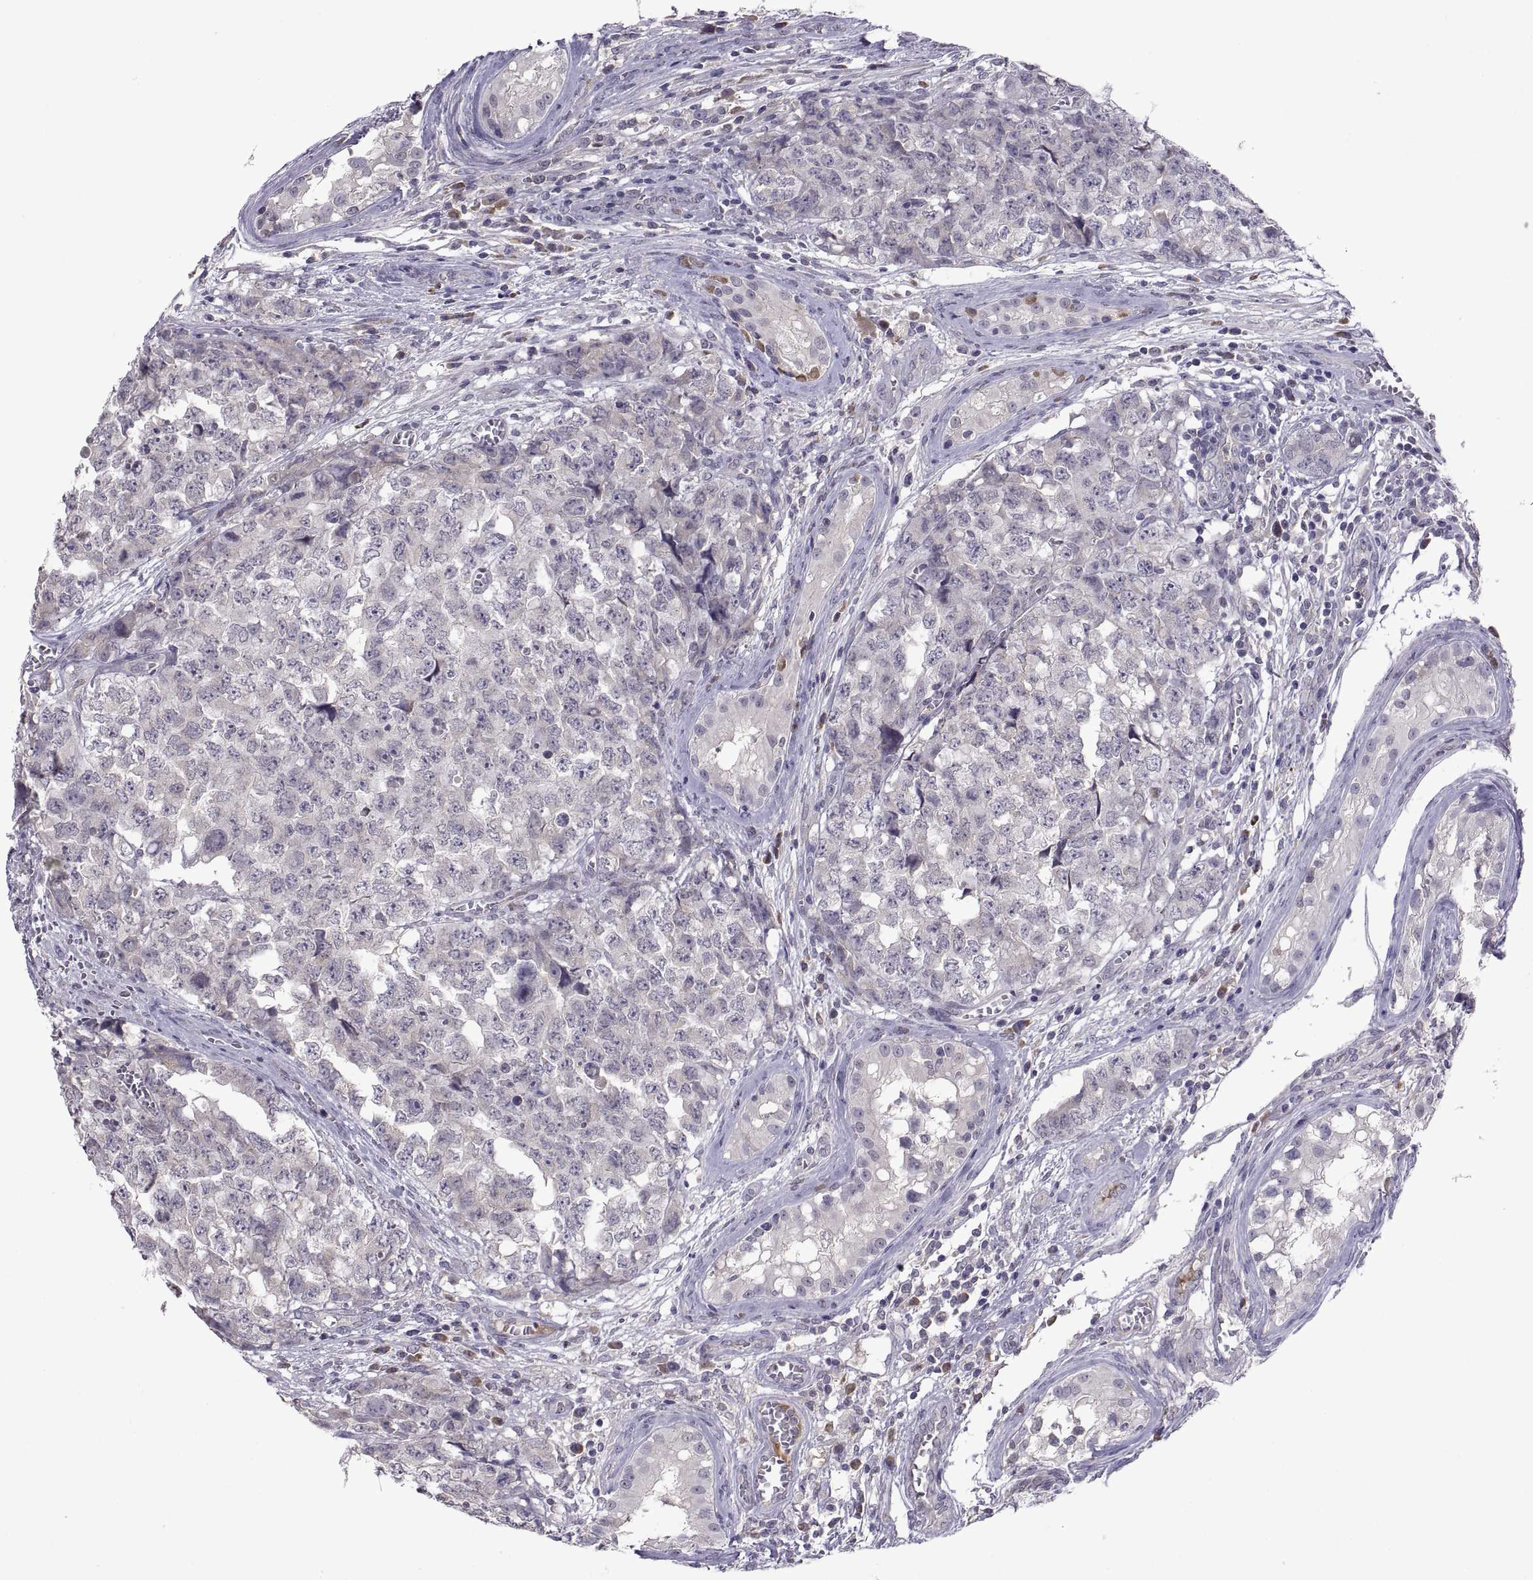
{"staining": {"intensity": "negative", "quantity": "none", "location": "none"}, "tissue": "testis cancer", "cell_type": "Tumor cells", "image_type": "cancer", "snomed": [{"axis": "morphology", "description": "Carcinoma, Embryonal, NOS"}, {"axis": "topography", "description": "Testis"}], "caption": "High magnification brightfield microscopy of embryonal carcinoma (testis) stained with DAB (brown) and counterstained with hematoxylin (blue): tumor cells show no significant expression.", "gene": "PKP1", "patient": {"sex": "male", "age": 23}}